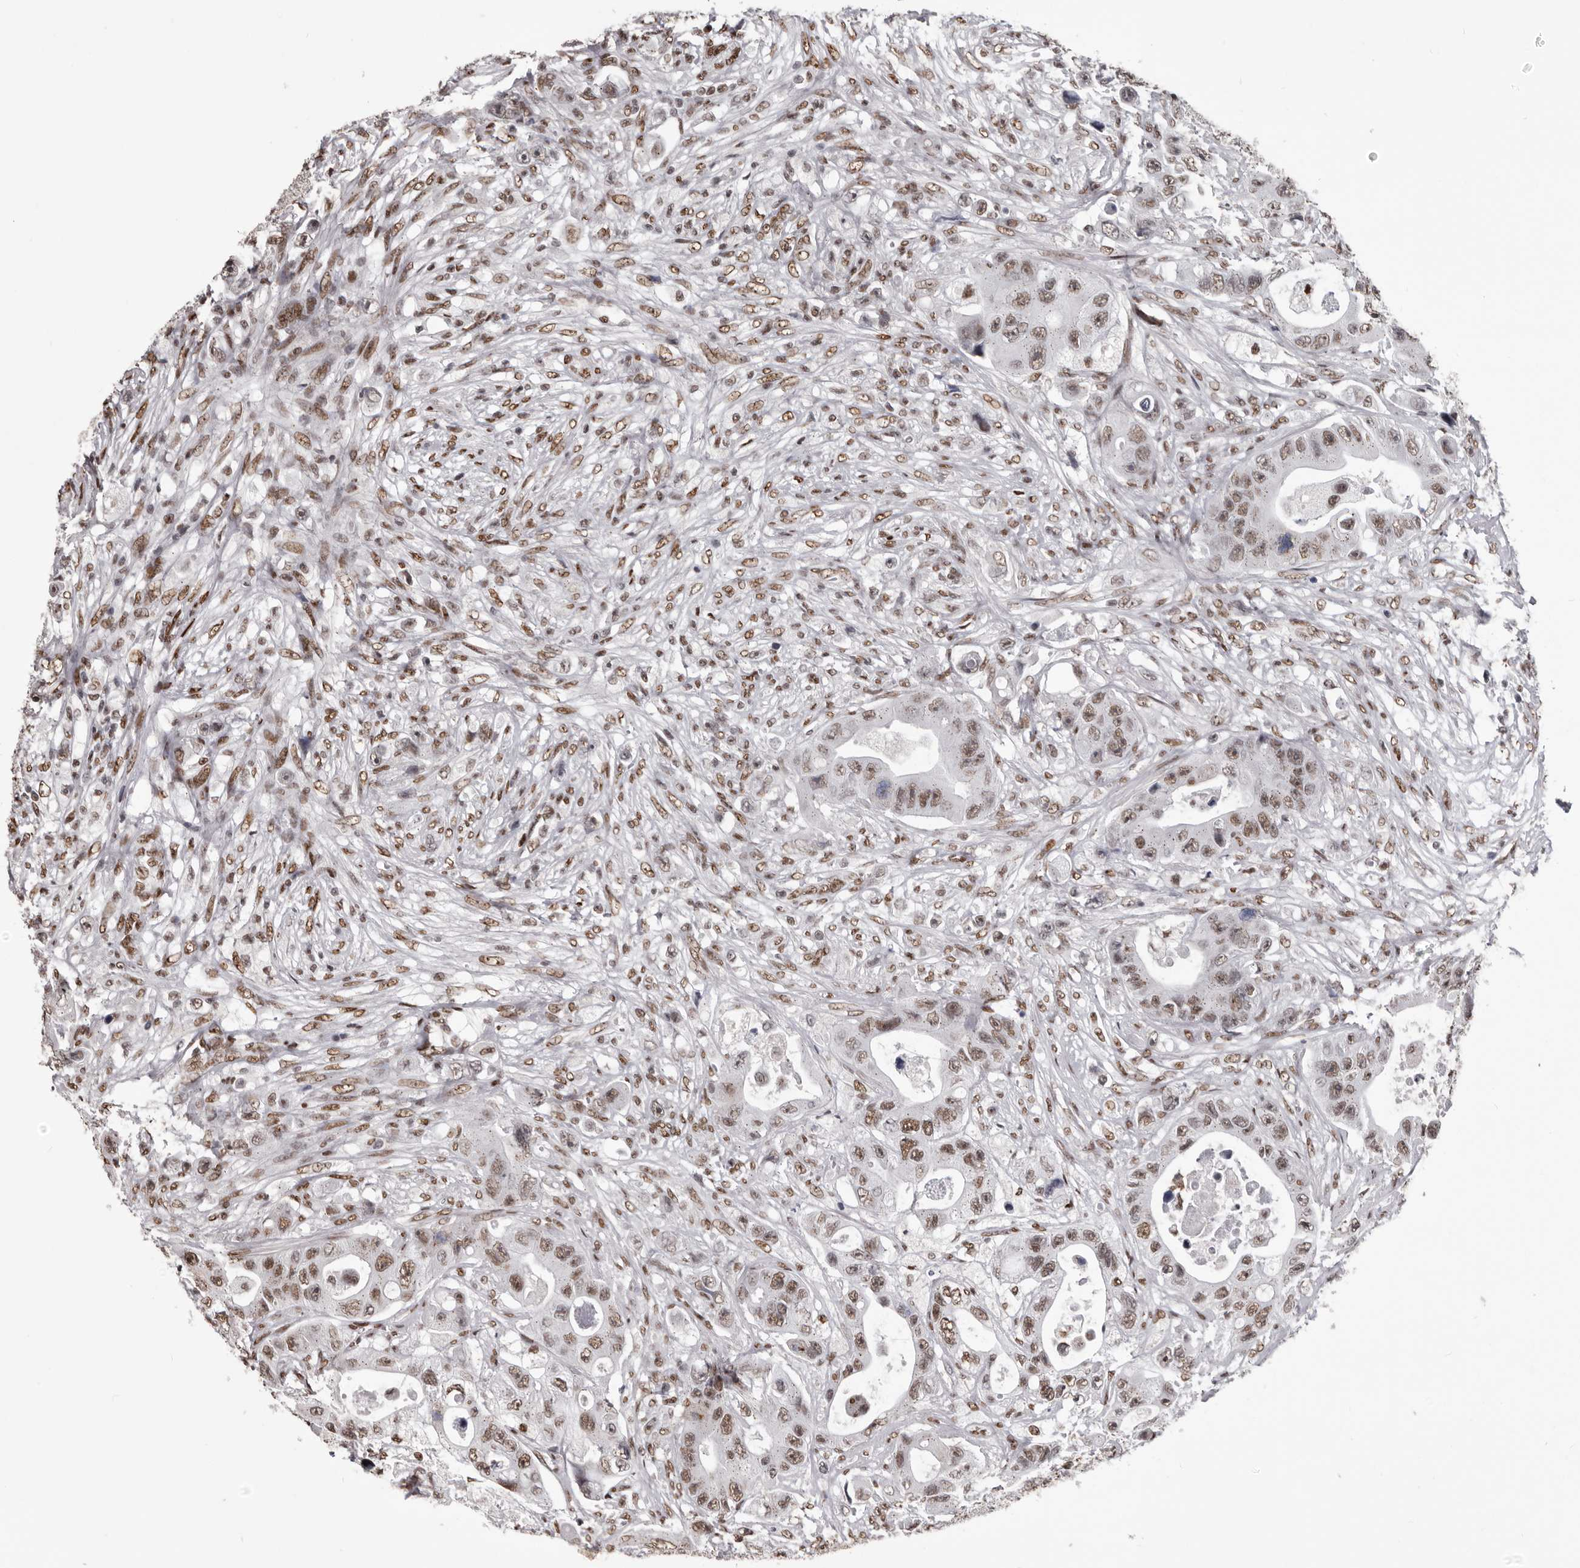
{"staining": {"intensity": "moderate", "quantity": ">75%", "location": "nuclear"}, "tissue": "colorectal cancer", "cell_type": "Tumor cells", "image_type": "cancer", "snomed": [{"axis": "morphology", "description": "Adenocarcinoma, NOS"}, {"axis": "topography", "description": "Colon"}], "caption": "Human adenocarcinoma (colorectal) stained for a protein (brown) exhibits moderate nuclear positive expression in approximately >75% of tumor cells.", "gene": "NUMA1", "patient": {"sex": "female", "age": 46}}